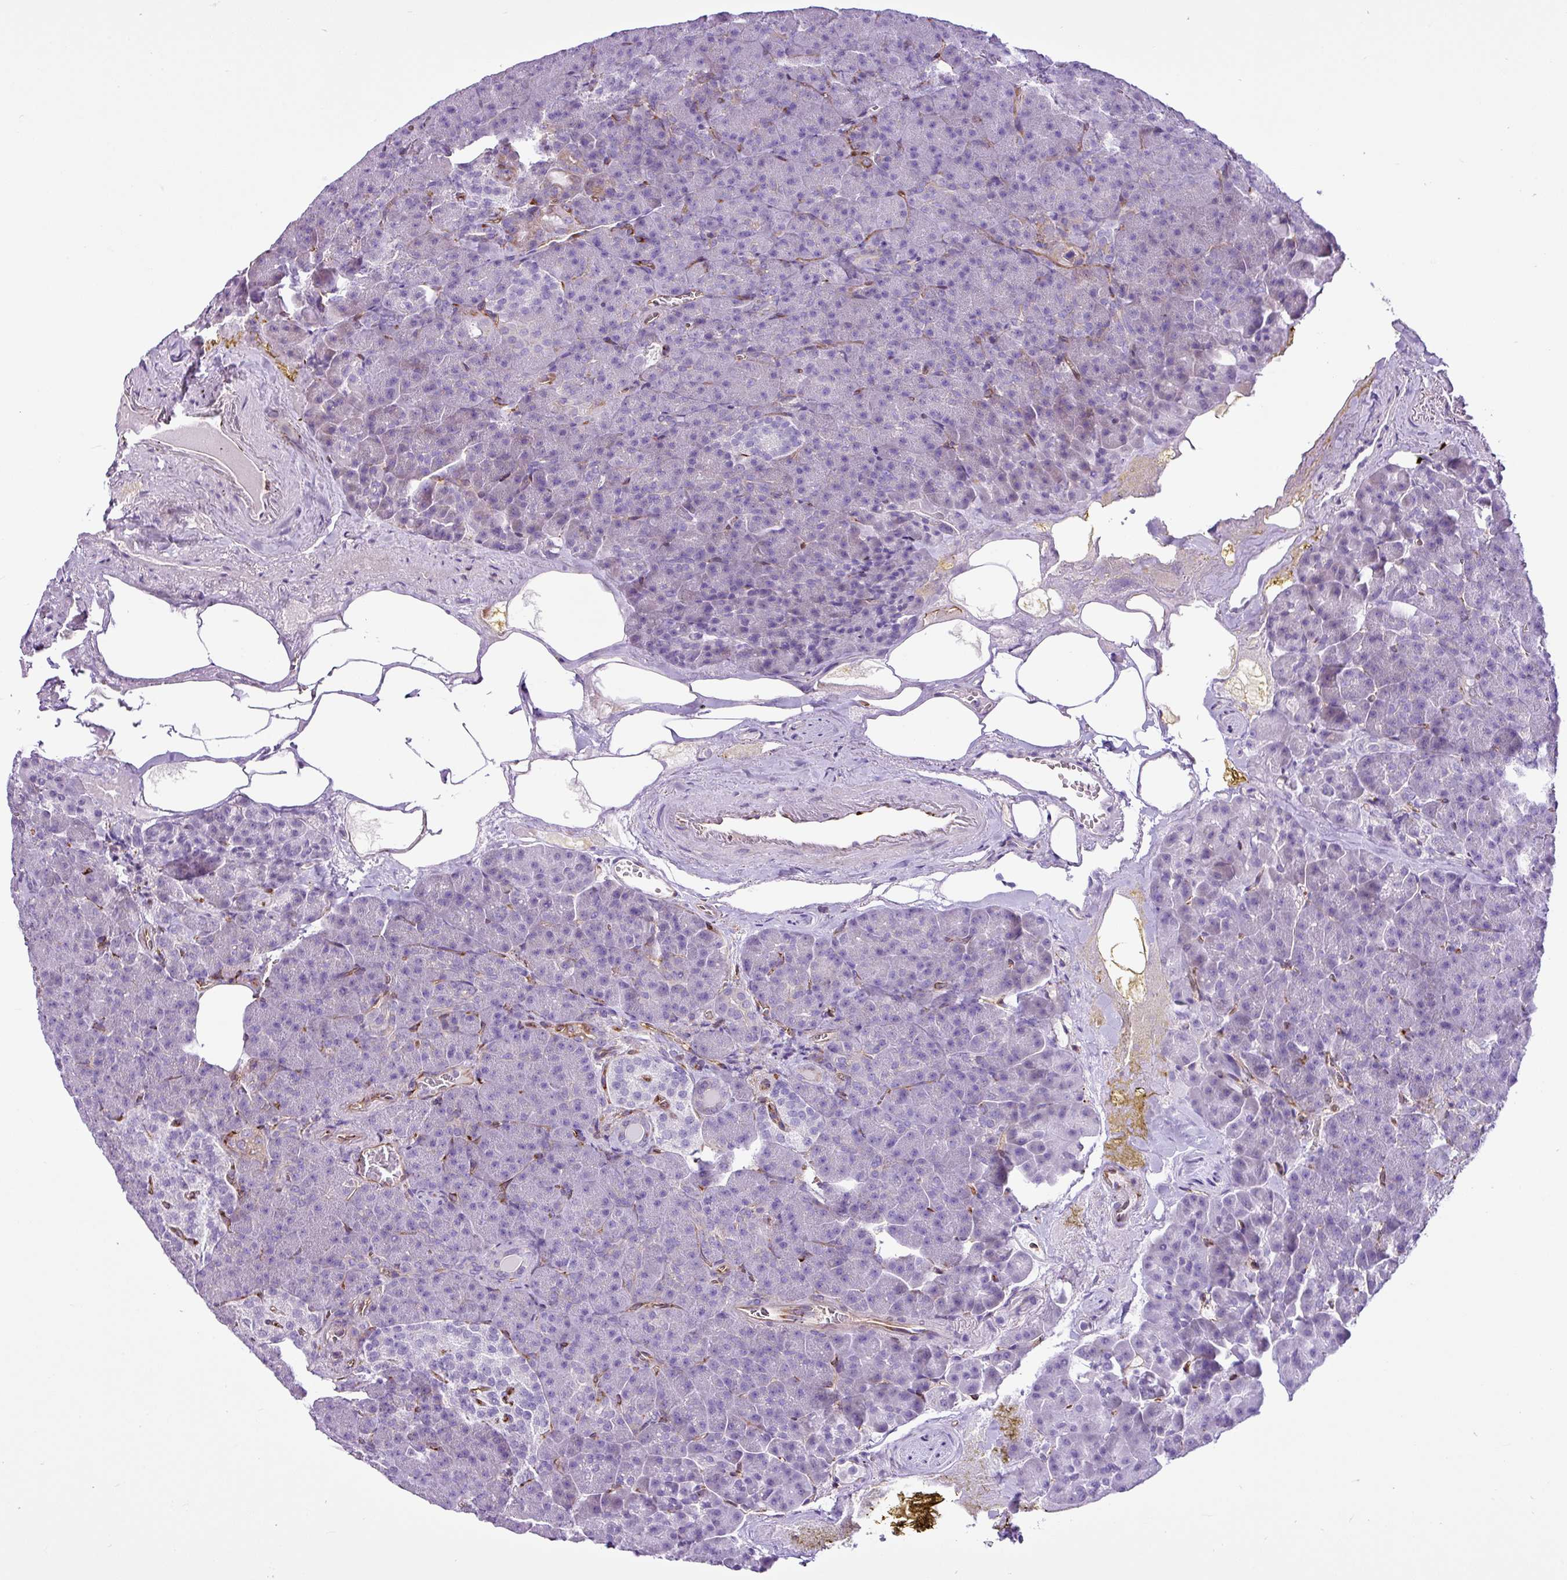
{"staining": {"intensity": "negative", "quantity": "none", "location": "none"}, "tissue": "pancreas", "cell_type": "Exocrine glandular cells", "image_type": "normal", "snomed": [{"axis": "morphology", "description": "Normal tissue, NOS"}, {"axis": "topography", "description": "Pancreas"}], "caption": "The IHC image has no significant expression in exocrine glandular cells of pancreas. (DAB (3,3'-diaminobenzidine) IHC visualized using brightfield microscopy, high magnification).", "gene": "EME2", "patient": {"sex": "female", "age": 74}}